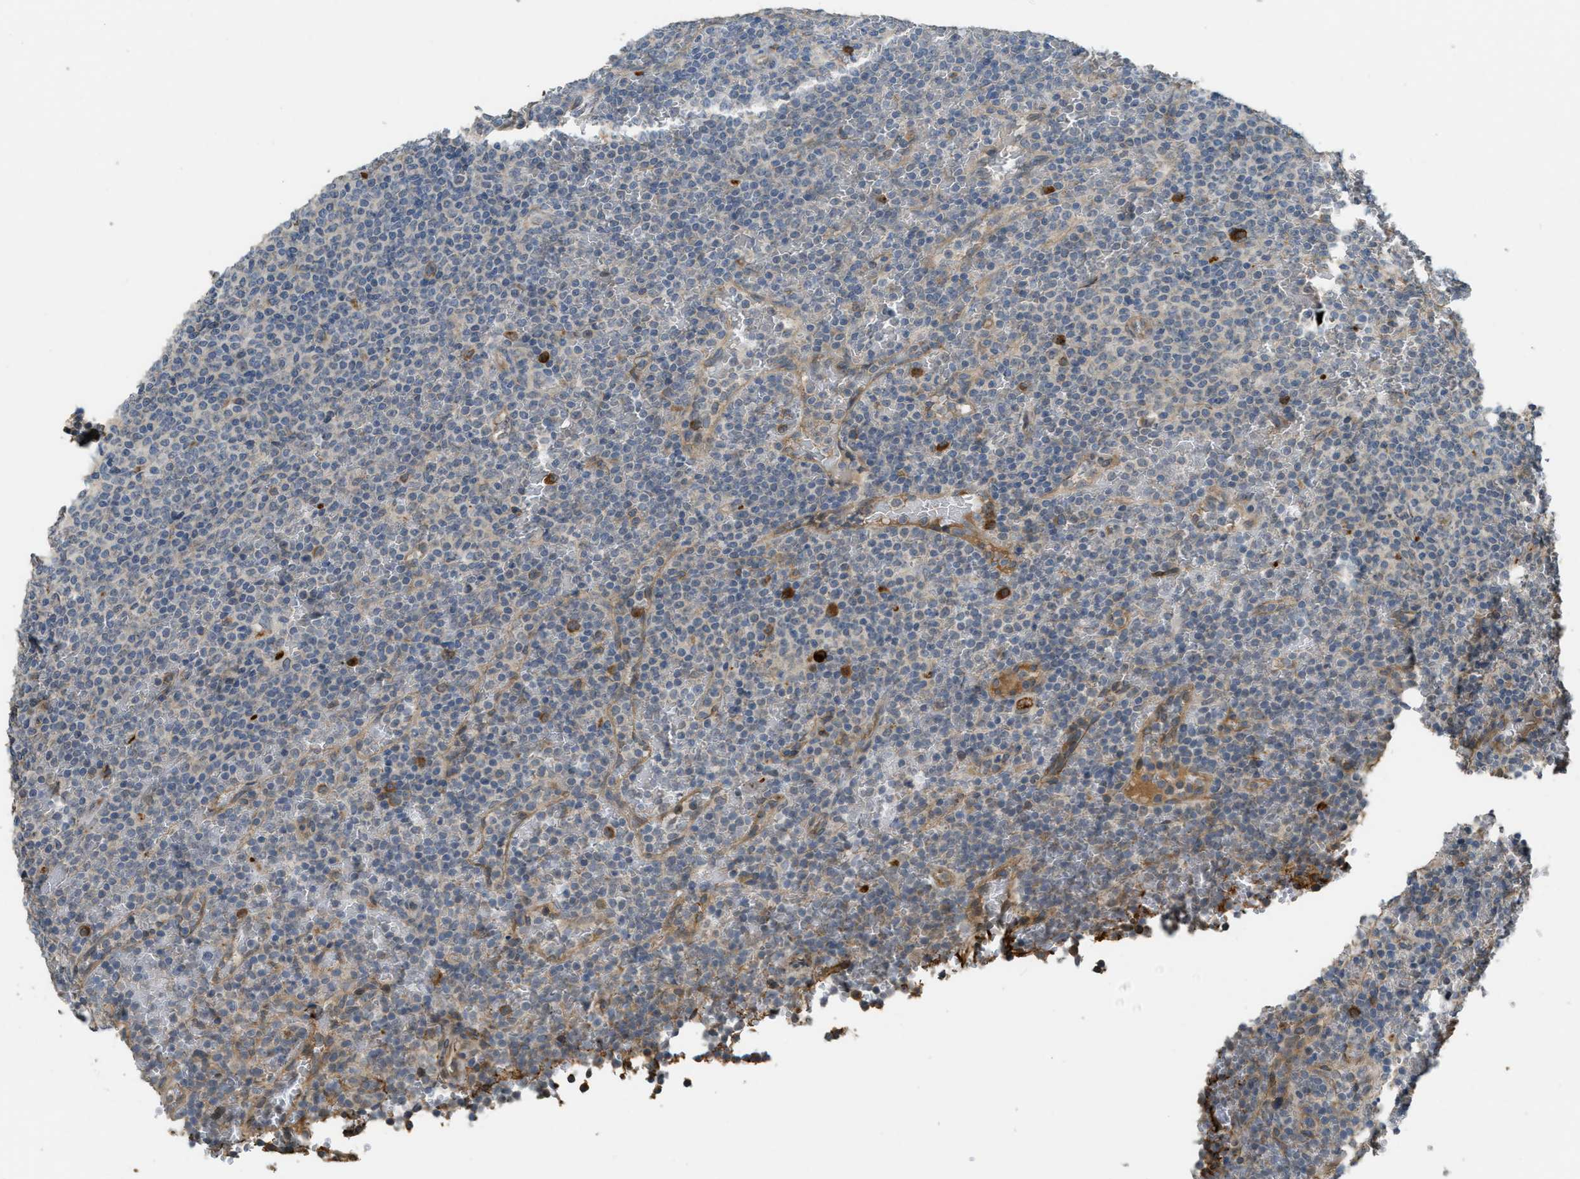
{"staining": {"intensity": "weak", "quantity": "<25%", "location": "cytoplasmic/membranous"}, "tissue": "lymphoma", "cell_type": "Tumor cells", "image_type": "cancer", "snomed": [{"axis": "morphology", "description": "Malignant lymphoma, non-Hodgkin's type, Low grade"}, {"axis": "topography", "description": "Spleen"}], "caption": "The photomicrograph shows no staining of tumor cells in malignant lymphoma, non-Hodgkin's type (low-grade).", "gene": "IGF2BP2", "patient": {"sex": "female", "age": 77}}